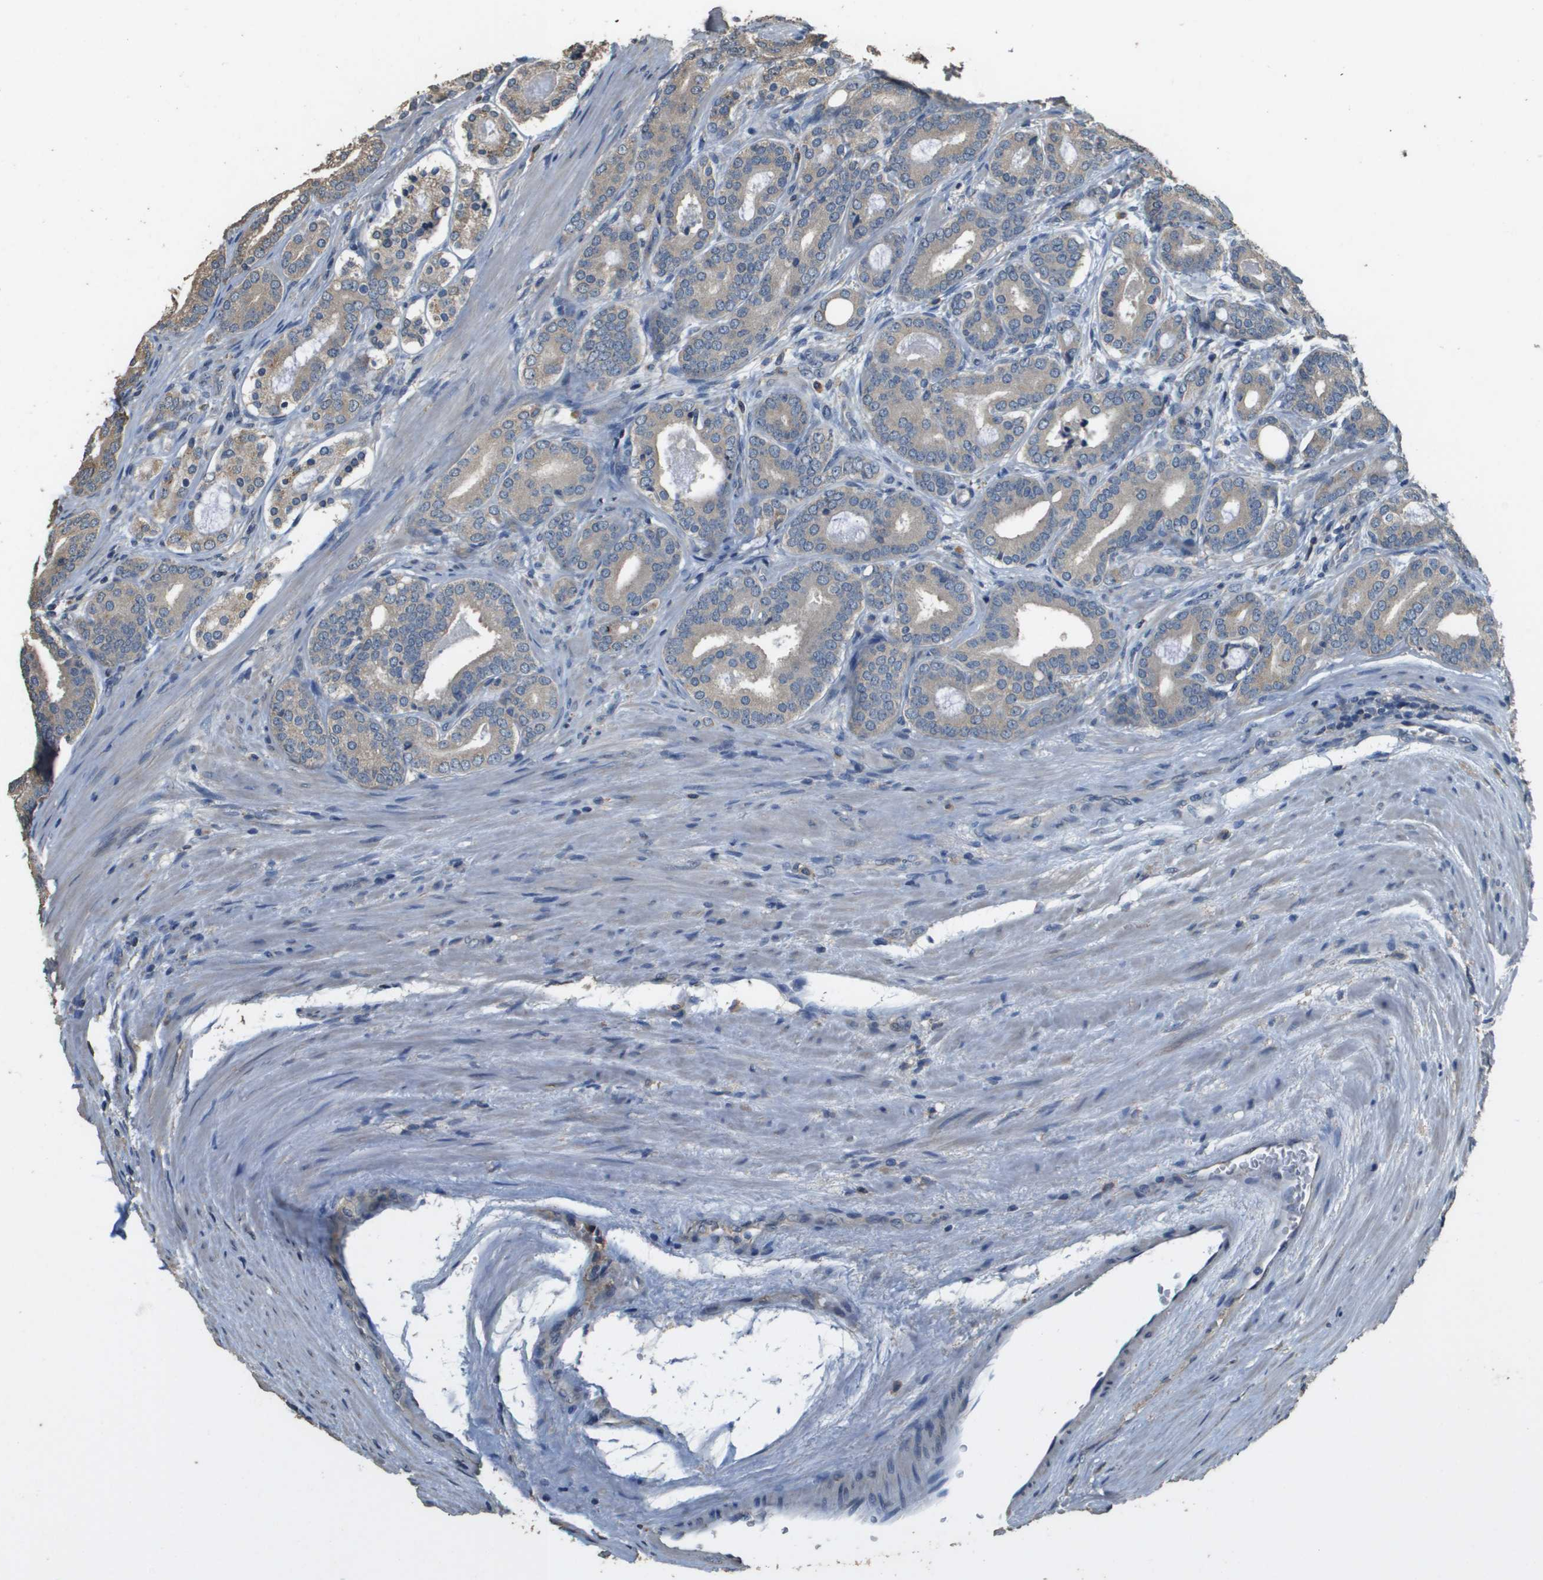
{"staining": {"intensity": "weak", "quantity": "25%-75%", "location": "cytoplasmic/membranous"}, "tissue": "prostate cancer", "cell_type": "Tumor cells", "image_type": "cancer", "snomed": [{"axis": "morphology", "description": "Adenocarcinoma, High grade"}, {"axis": "topography", "description": "Prostate"}], "caption": "Prostate cancer (adenocarcinoma (high-grade)) was stained to show a protein in brown. There is low levels of weak cytoplasmic/membranous positivity in about 25%-75% of tumor cells.", "gene": "RAB6B", "patient": {"sex": "male", "age": 60}}